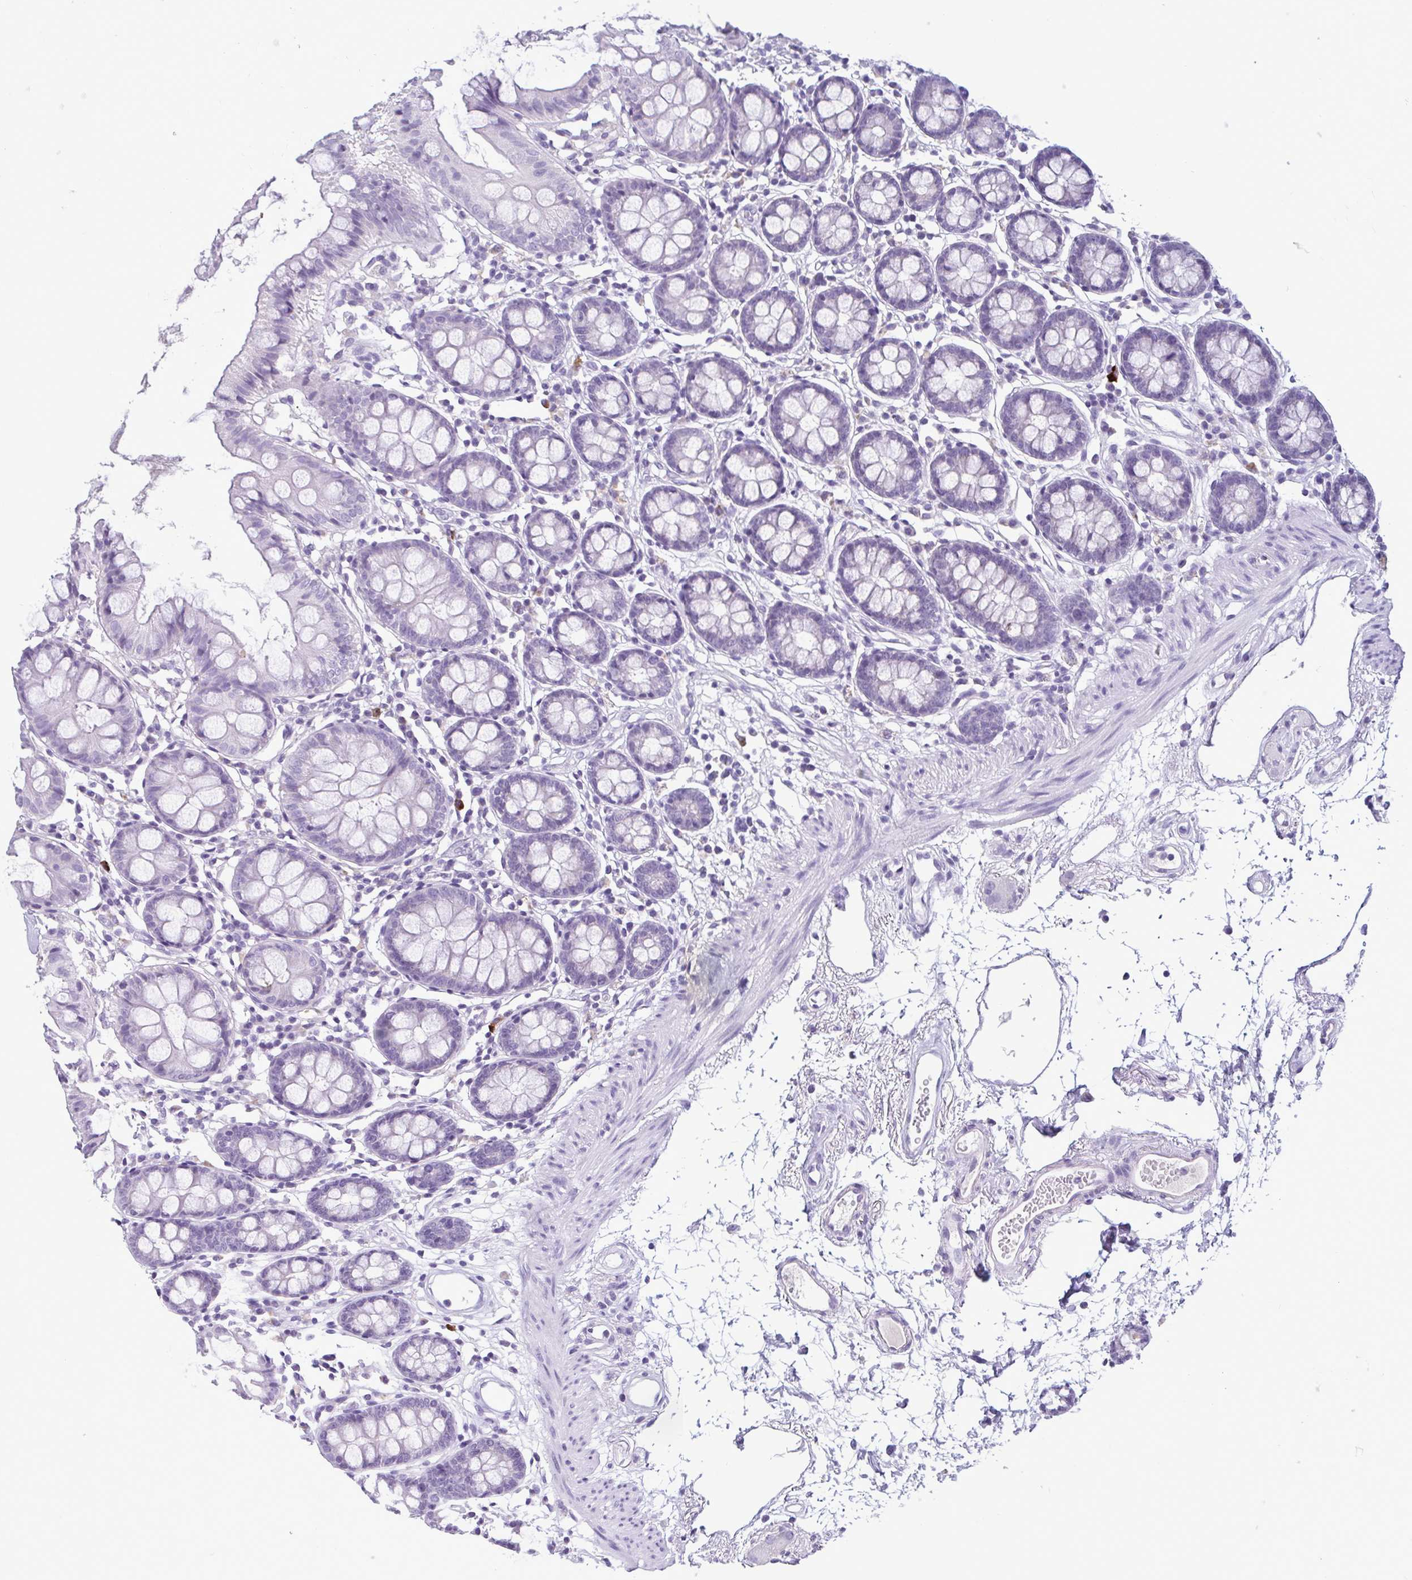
{"staining": {"intensity": "negative", "quantity": "none", "location": "none"}, "tissue": "colon", "cell_type": "Endothelial cells", "image_type": "normal", "snomed": [{"axis": "morphology", "description": "Normal tissue, NOS"}, {"axis": "topography", "description": "Colon"}], "caption": "Immunohistochemistry micrograph of benign colon: colon stained with DAB reveals no significant protein expression in endothelial cells.", "gene": "INAFM1", "patient": {"sex": "female", "age": 84}}